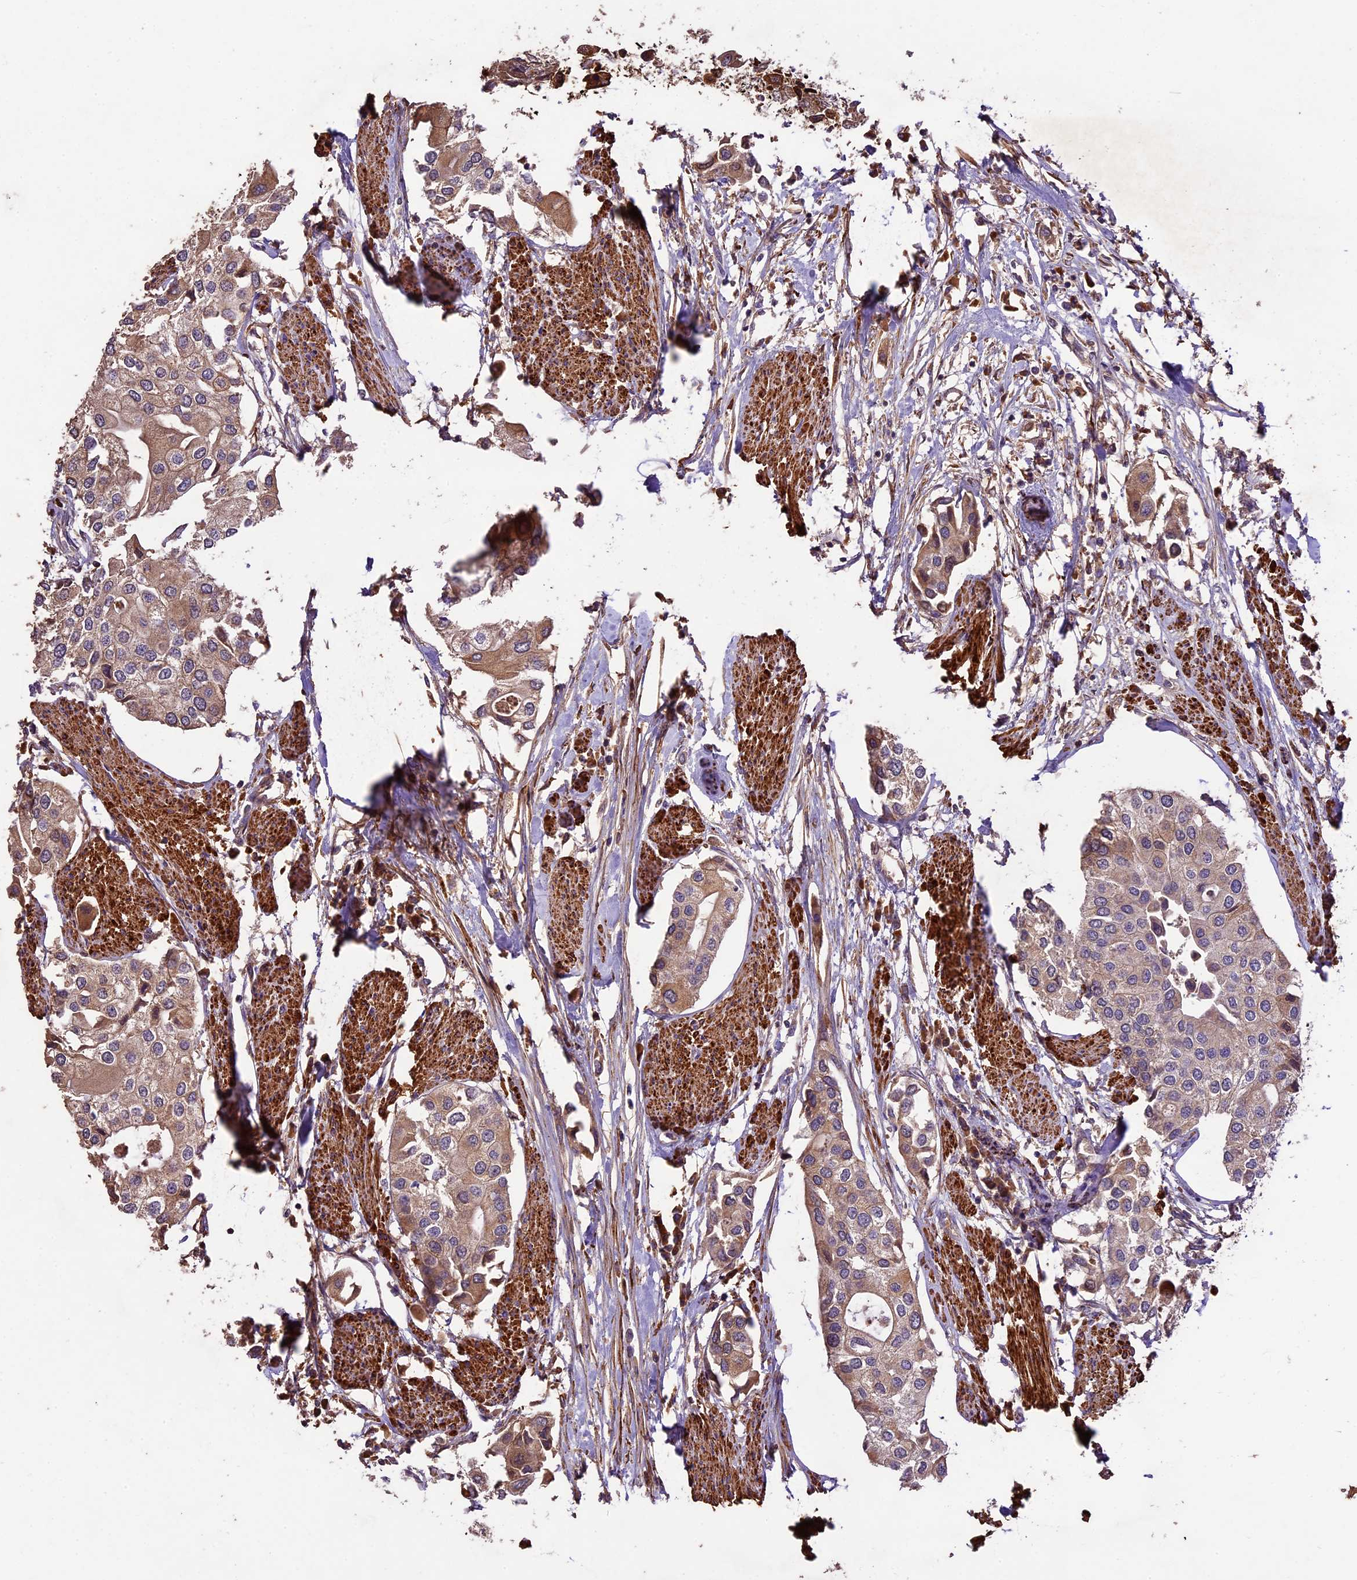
{"staining": {"intensity": "weak", "quantity": "25%-75%", "location": "cytoplasmic/membranous"}, "tissue": "urothelial cancer", "cell_type": "Tumor cells", "image_type": "cancer", "snomed": [{"axis": "morphology", "description": "Urothelial carcinoma, High grade"}, {"axis": "topography", "description": "Urinary bladder"}], "caption": "This histopathology image demonstrates immunohistochemistry (IHC) staining of human urothelial cancer, with low weak cytoplasmic/membranous staining in approximately 25%-75% of tumor cells.", "gene": "CRLF1", "patient": {"sex": "male", "age": 64}}